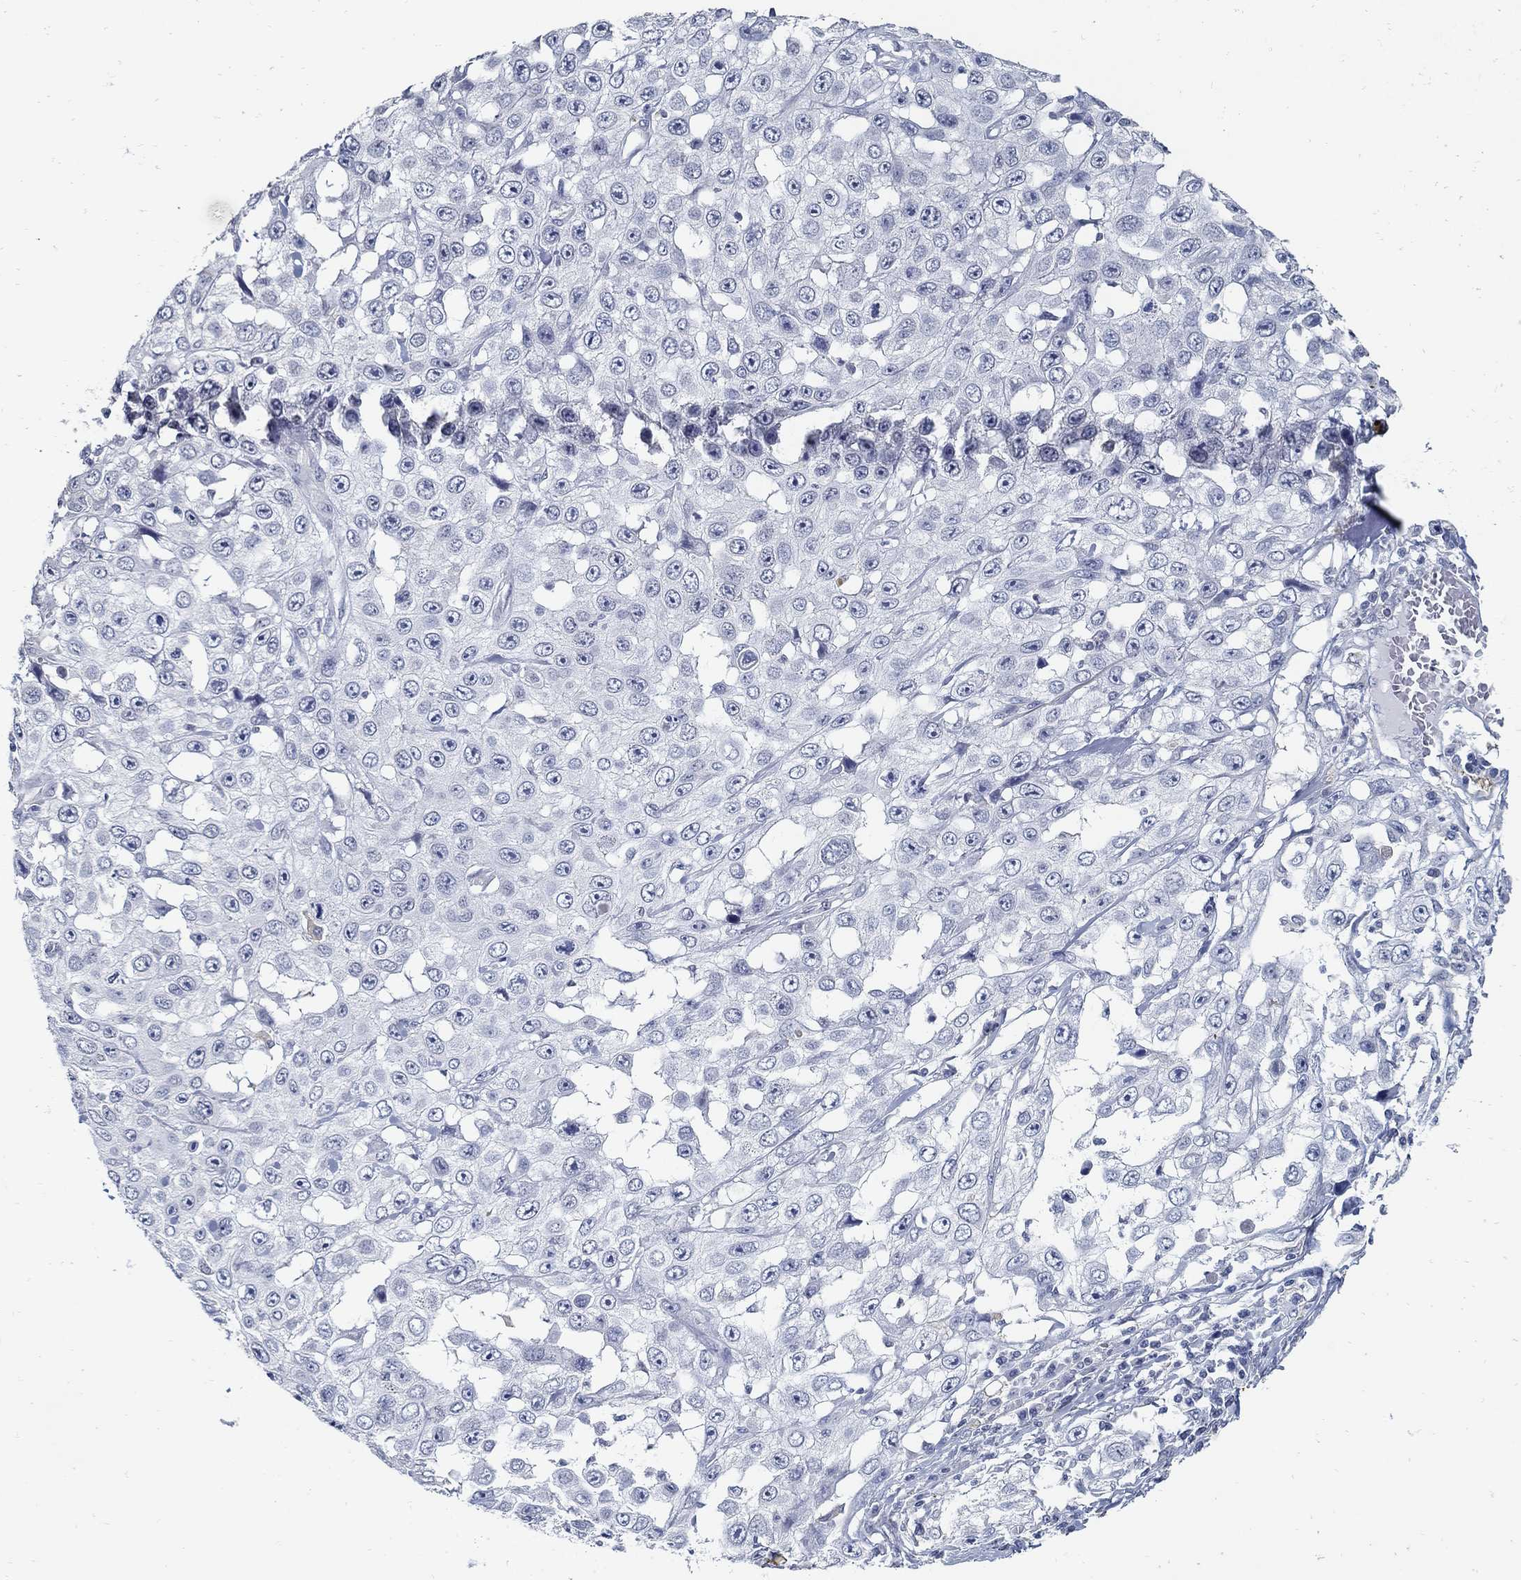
{"staining": {"intensity": "negative", "quantity": "none", "location": "none"}, "tissue": "skin cancer", "cell_type": "Tumor cells", "image_type": "cancer", "snomed": [{"axis": "morphology", "description": "Squamous cell carcinoma, NOS"}, {"axis": "topography", "description": "Skin"}], "caption": "This is an IHC histopathology image of human skin squamous cell carcinoma. There is no staining in tumor cells.", "gene": "USP29", "patient": {"sex": "male", "age": 82}}